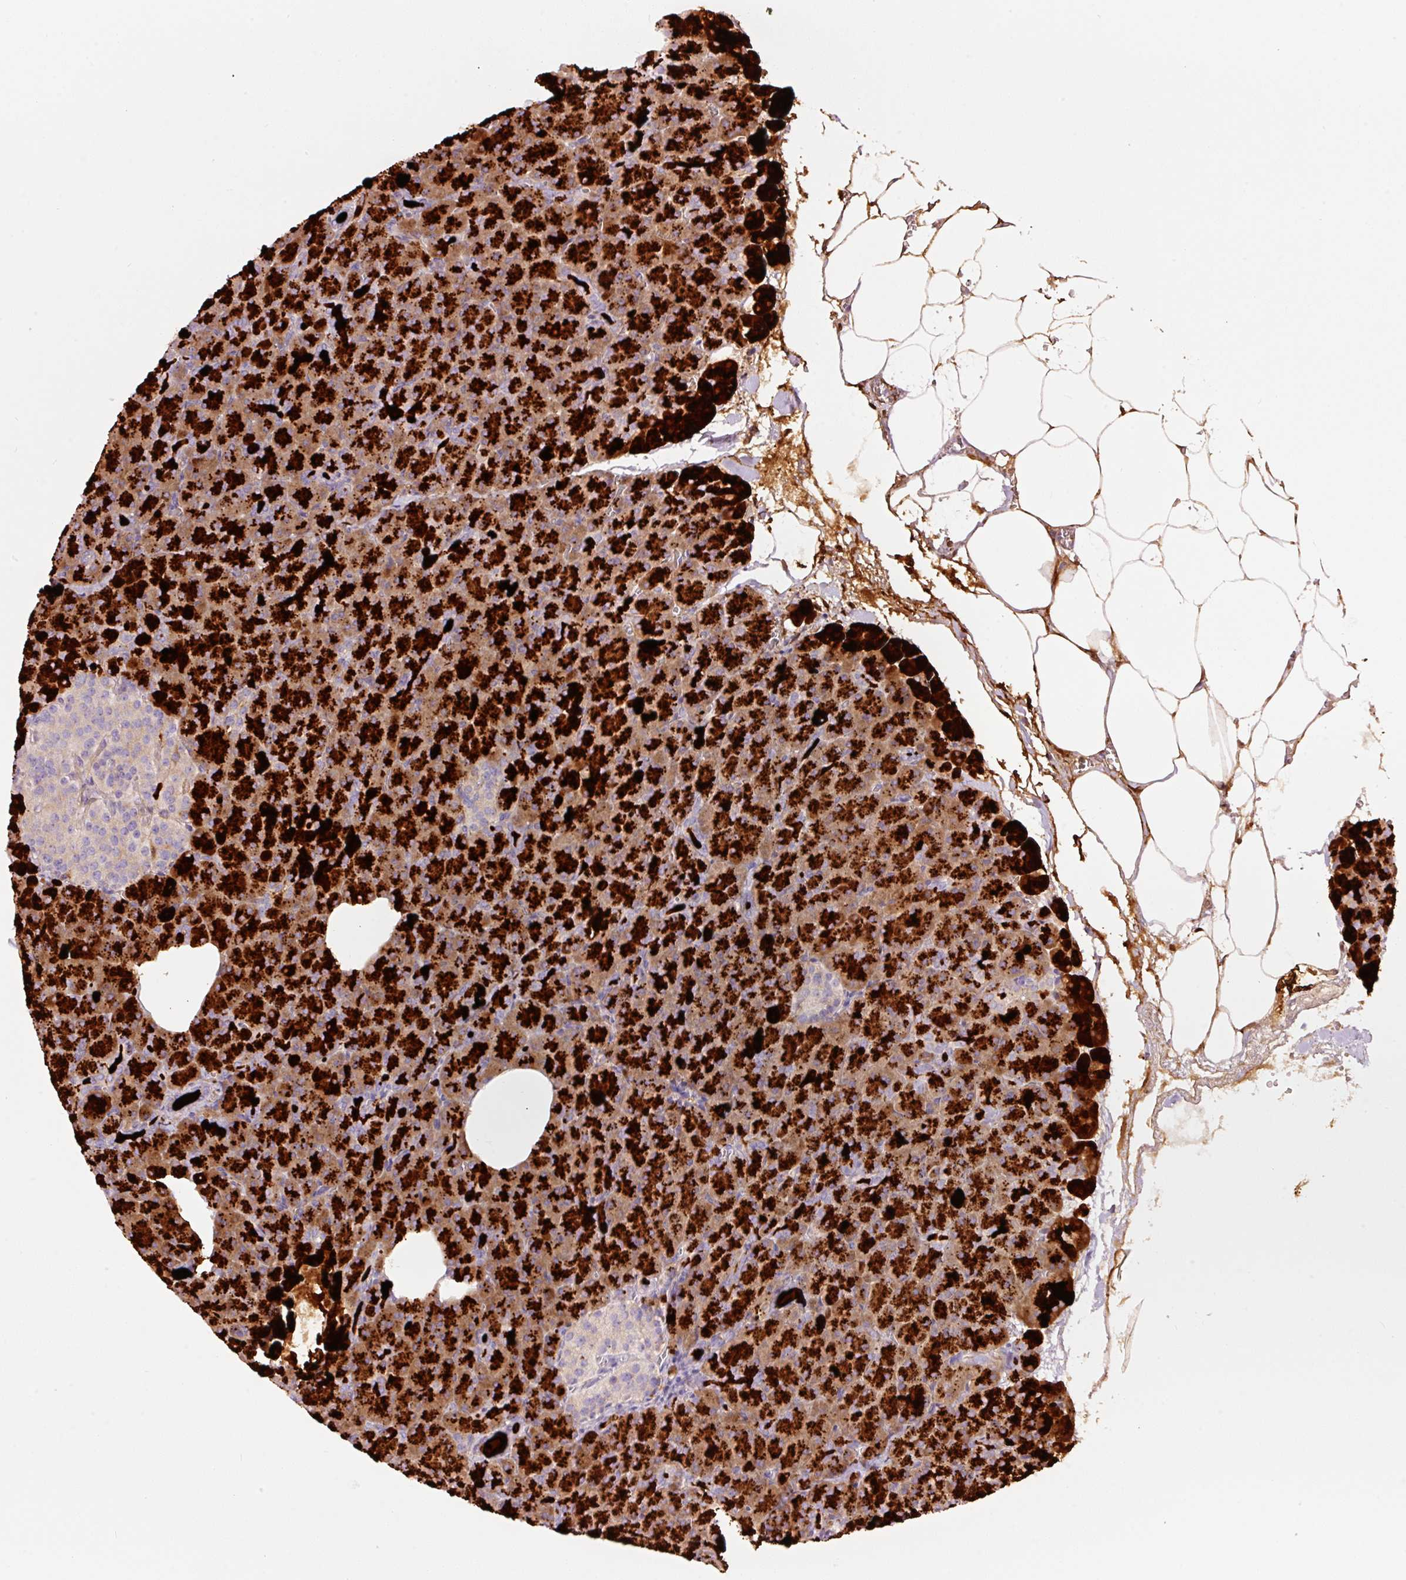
{"staining": {"intensity": "strong", "quantity": ">75%", "location": "cytoplasmic/membranous"}, "tissue": "pancreas", "cell_type": "Exocrine glandular cells", "image_type": "normal", "snomed": [{"axis": "morphology", "description": "Normal tissue, NOS"}, {"axis": "topography", "description": "Pancreas"}], "caption": "Immunohistochemistry (IHC) of normal human pancreas displays high levels of strong cytoplasmic/membranous expression in approximately >75% of exocrine glandular cells. The protein is shown in brown color, while the nuclei are stained blue.", "gene": "RSPO2", "patient": {"sex": "female", "age": 74}}